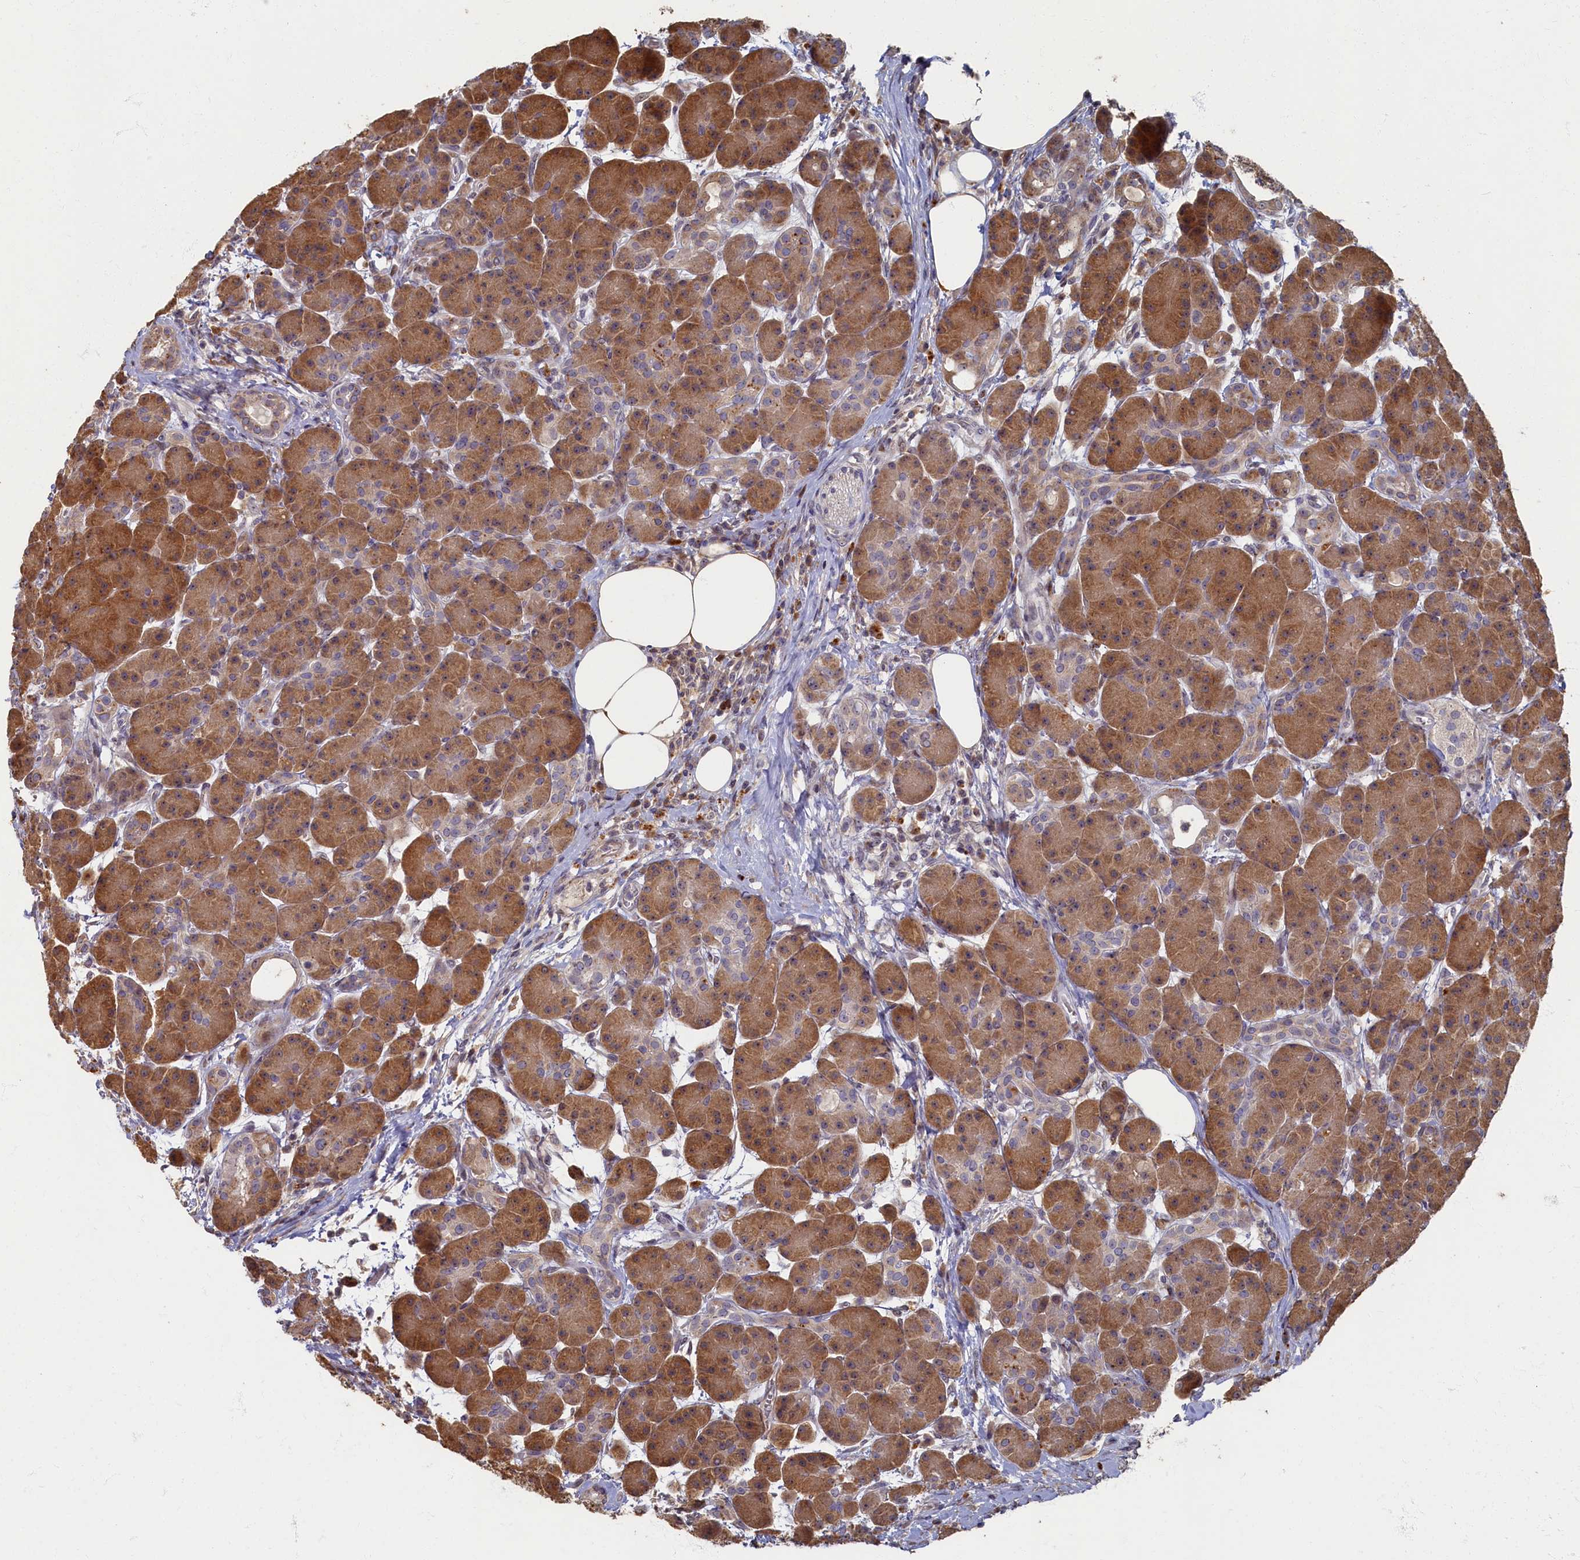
{"staining": {"intensity": "moderate", "quantity": ">75%", "location": "cytoplasmic/membranous"}, "tissue": "pancreas", "cell_type": "Exocrine glandular cells", "image_type": "normal", "snomed": [{"axis": "morphology", "description": "Normal tissue, NOS"}, {"axis": "topography", "description": "Pancreas"}], "caption": "Immunohistochemistry (IHC) of unremarkable human pancreas demonstrates medium levels of moderate cytoplasmic/membranous staining in about >75% of exocrine glandular cells.", "gene": "HUNK", "patient": {"sex": "male", "age": 63}}